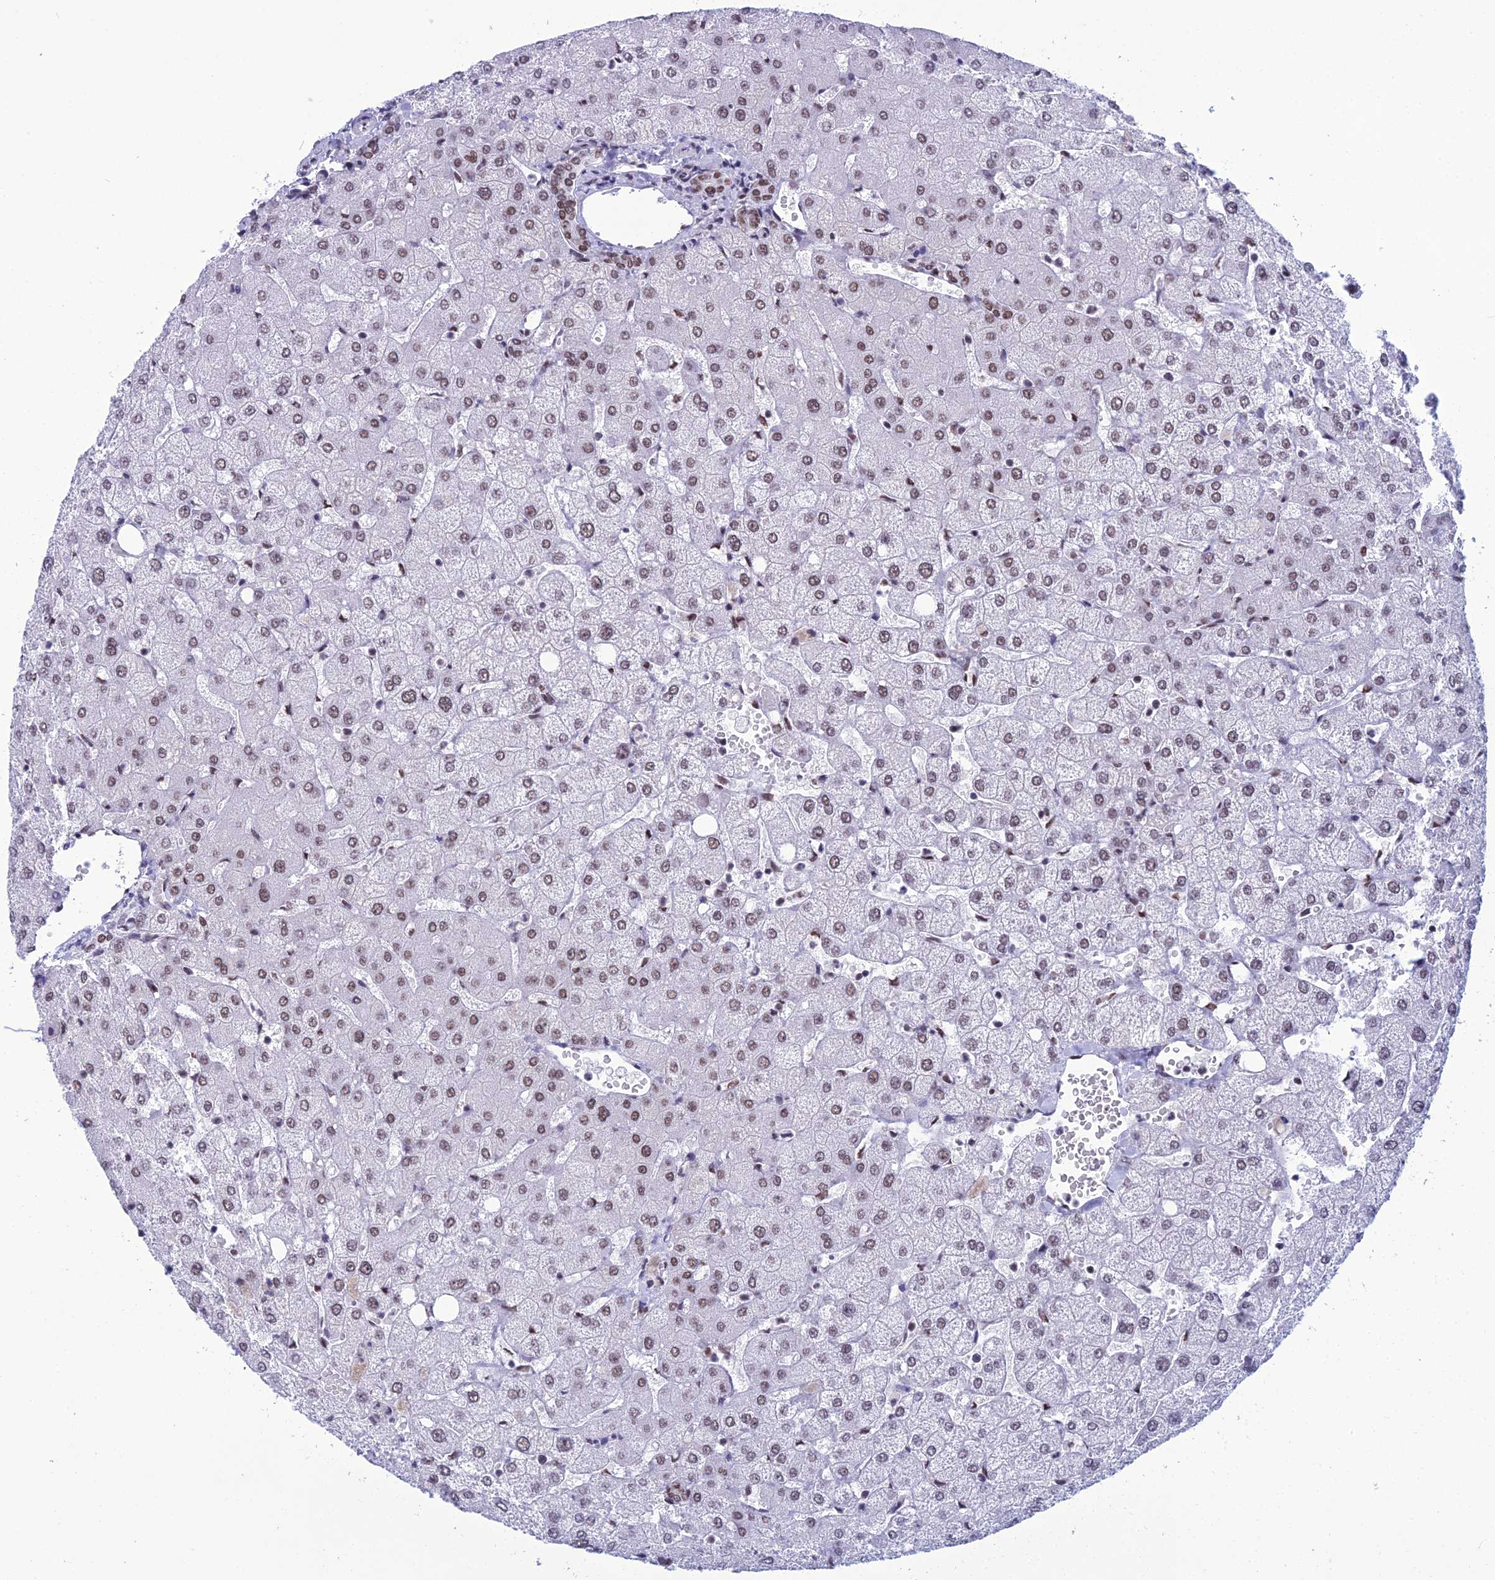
{"staining": {"intensity": "moderate", "quantity": "25%-75%", "location": "nuclear"}, "tissue": "liver", "cell_type": "Cholangiocytes", "image_type": "normal", "snomed": [{"axis": "morphology", "description": "Normal tissue, NOS"}, {"axis": "topography", "description": "Liver"}], "caption": "Immunohistochemistry (DAB (3,3'-diaminobenzidine)) staining of benign human liver exhibits moderate nuclear protein expression in about 25%-75% of cholangiocytes.", "gene": "PRAMEF12", "patient": {"sex": "female", "age": 54}}